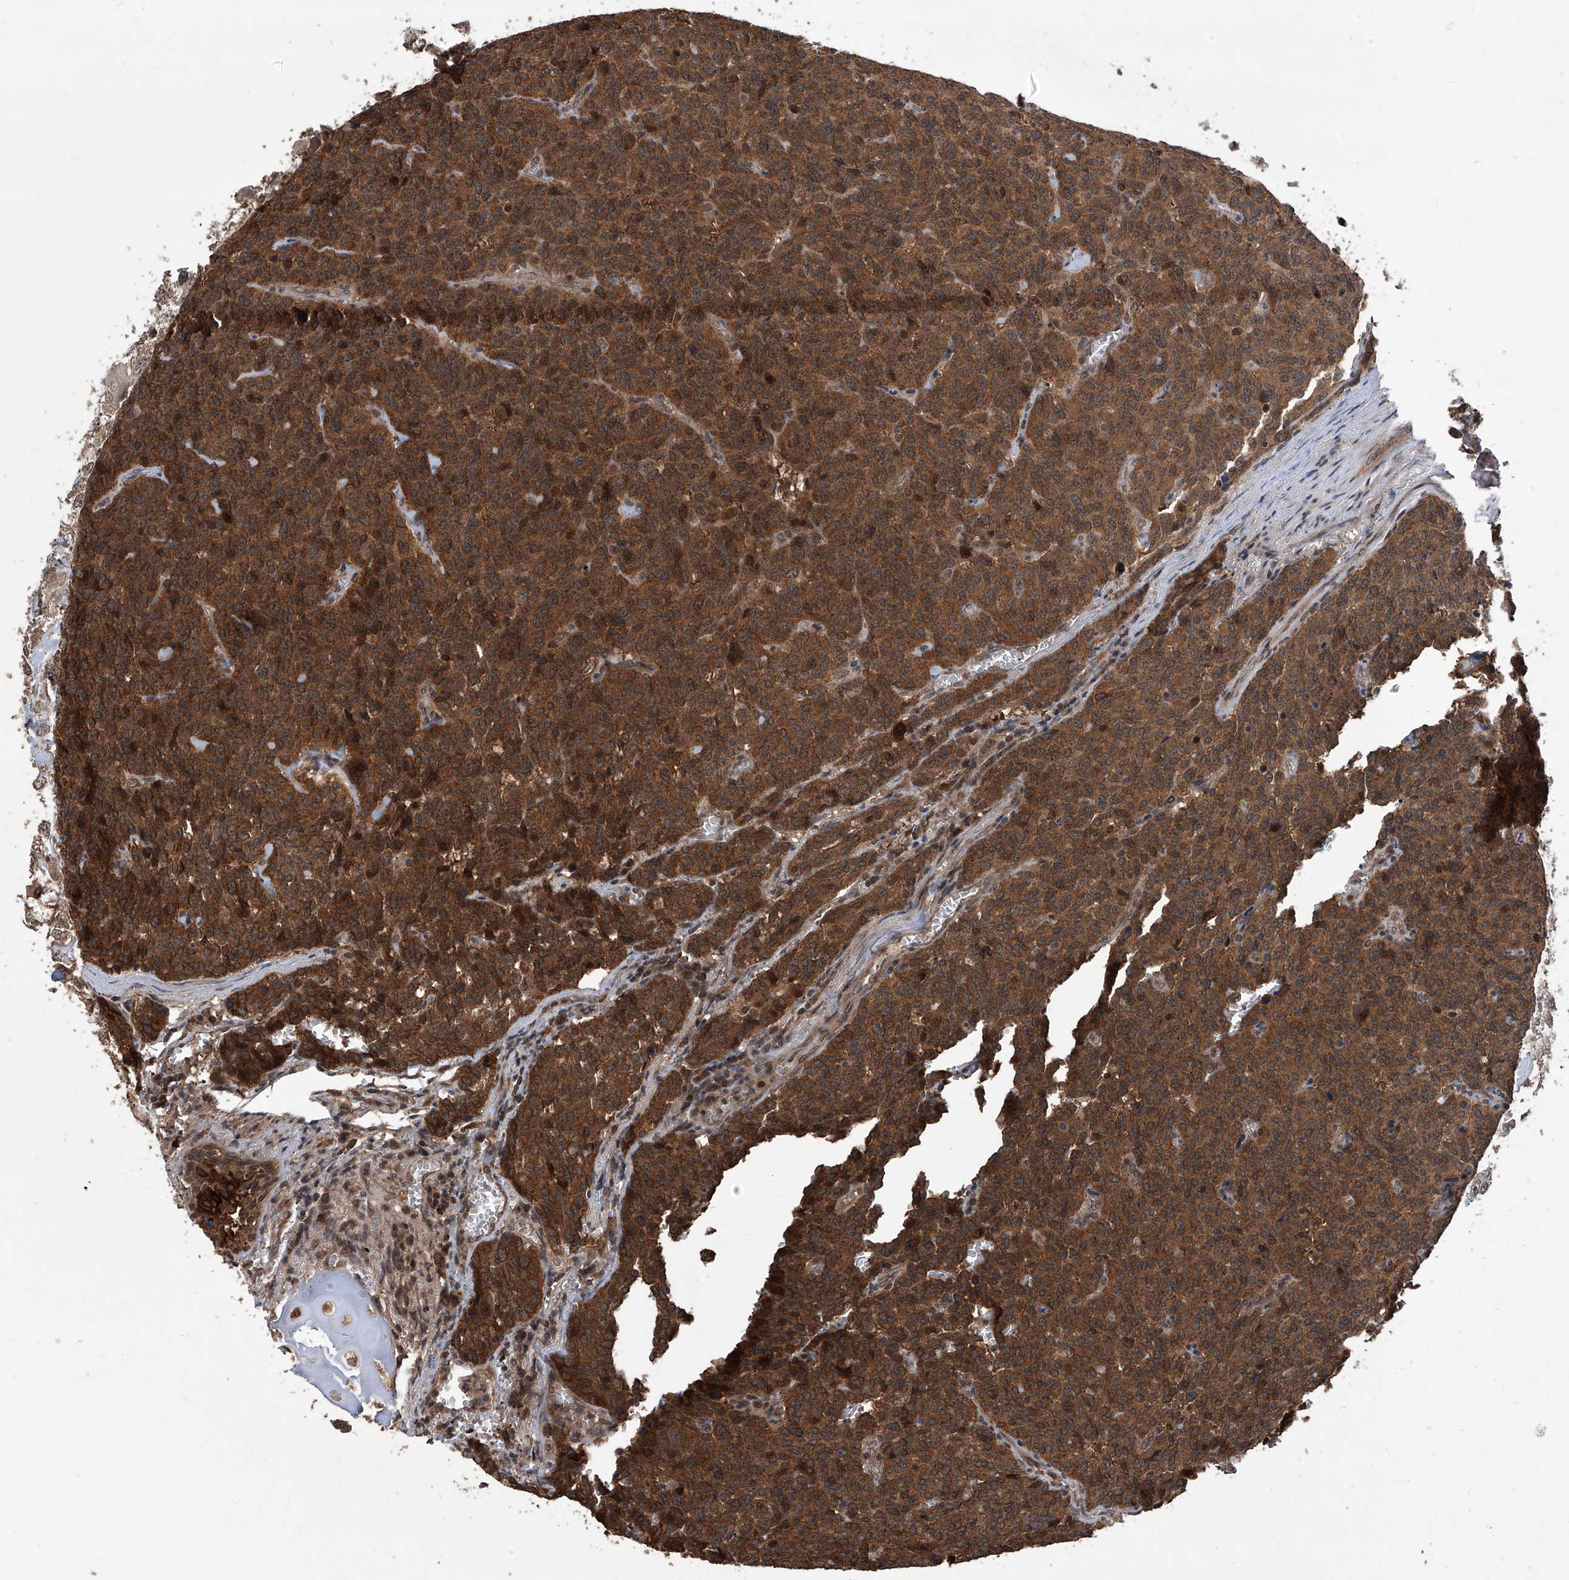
{"staining": {"intensity": "strong", "quantity": ">75%", "location": "cytoplasmic/membranous"}, "tissue": "carcinoid", "cell_type": "Tumor cells", "image_type": "cancer", "snomed": [{"axis": "morphology", "description": "Carcinoid, malignant, NOS"}, {"axis": "topography", "description": "Lung"}], "caption": "DAB immunohistochemical staining of human malignant carcinoid reveals strong cytoplasmic/membranous protein staining in approximately >75% of tumor cells.", "gene": "LYSMD4", "patient": {"sex": "female", "age": 46}}